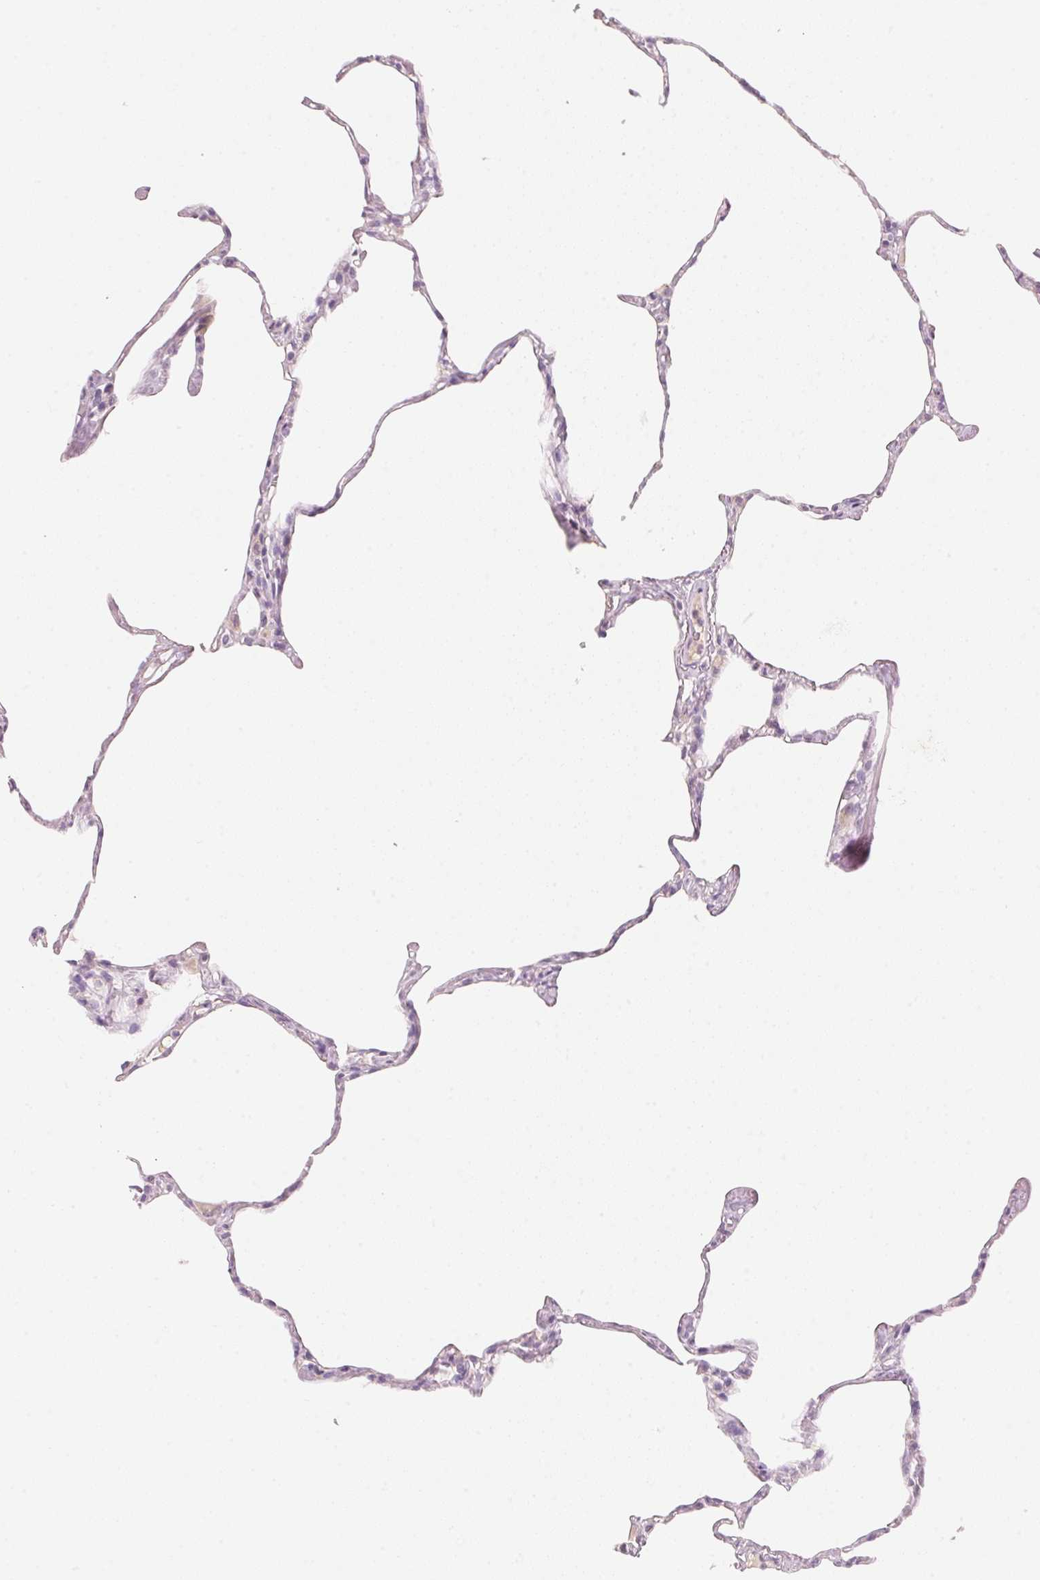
{"staining": {"intensity": "weak", "quantity": "<25%", "location": "cytoplasmic/membranous"}, "tissue": "lung", "cell_type": "Alveolar cells", "image_type": "normal", "snomed": [{"axis": "morphology", "description": "Normal tissue, NOS"}, {"axis": "topography", "description": "Lung"}], "caption": "This is a image of IHC staining of normal lung, which shows no positivity in alveolar cells. (DAB IHC with hematoxylin counter stain).", "gene": "HOXB13", "patient": {"sex": "male", "age": 65}}